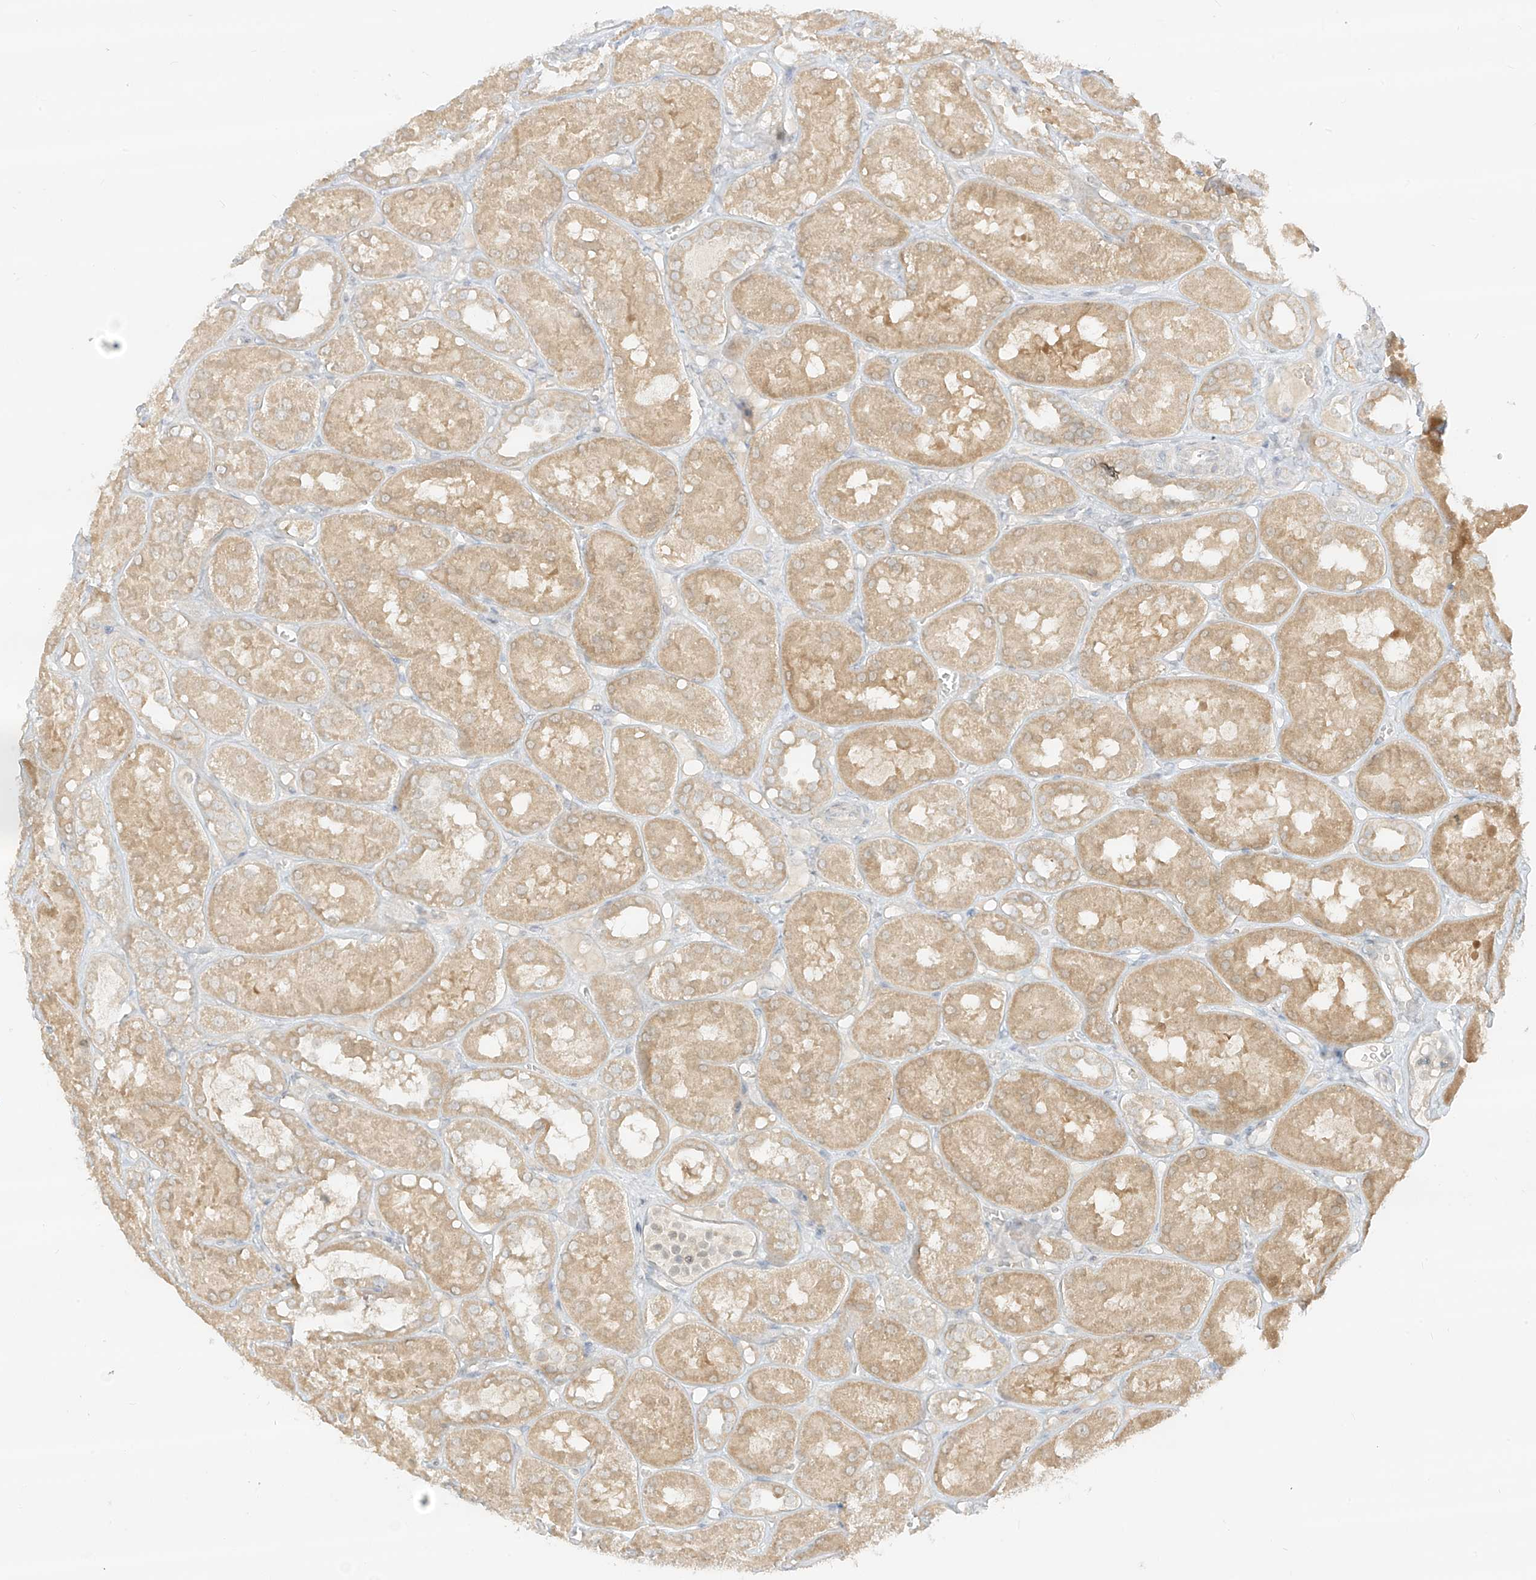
{"staining": {"intensity": "negative", "quantity": "none", "location": "none"}, "tissue": "kidney", "cell_type": "Cells in glomeruli", "image_type": "normal", "snomed": [{"axis": "morphology", "description": "Normal tissue, NOS"}, {"axis": "topography", "description": "Kidney"}], "caption": "High magnification brightfield microscopy of benign kidney stained with DAB (3,3'-diaminobenzidine) (brown) and counterstained with hematoxylin (blue): cells in glomeruli show no significant staining. Brightfield microscopy of immunohistochemistry stained with DAB (3,3'-diaminobenzidine) (brown) and hematoxylin (blue), captured at high magnification.", "gene": "LIPT1", "patient": {"sex": "male", "age": 16}}